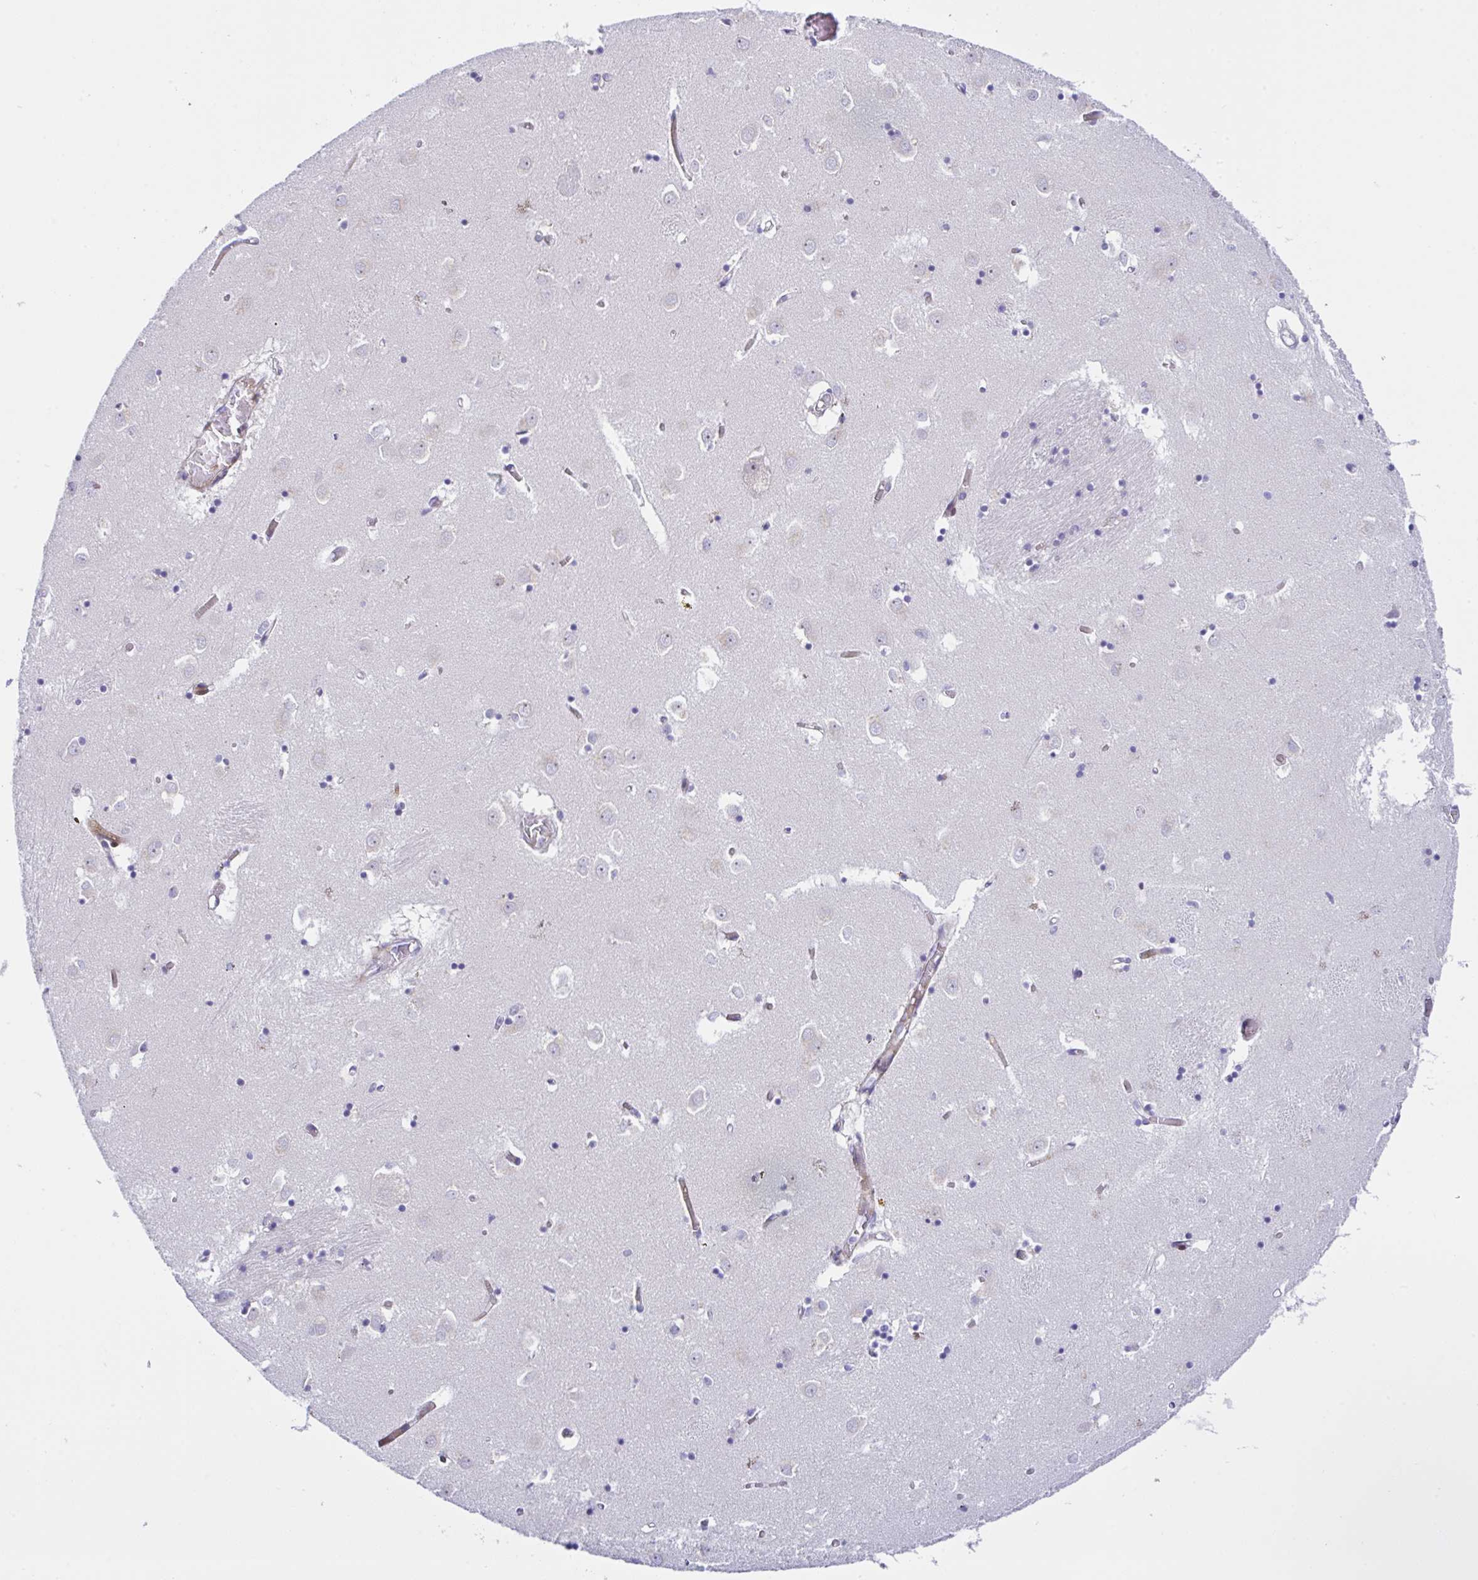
{"staining": {"intensity": "negative", "quantity": "none", "location": "none"}, "tissue": "caudate", "cell_type": "Glial cells", "image_type": "normal", "snomed": [{"axis": "morphology", "description": "Normal tissue, NOS"}, {"axis": "topography", "description": "Lateral ventricle wall"}], "caption": "Caudate stained for a protein using IHC shows no staining glial cells.", "gene": "ZNF713", "patient": {"sex": "male", "age": 70}}